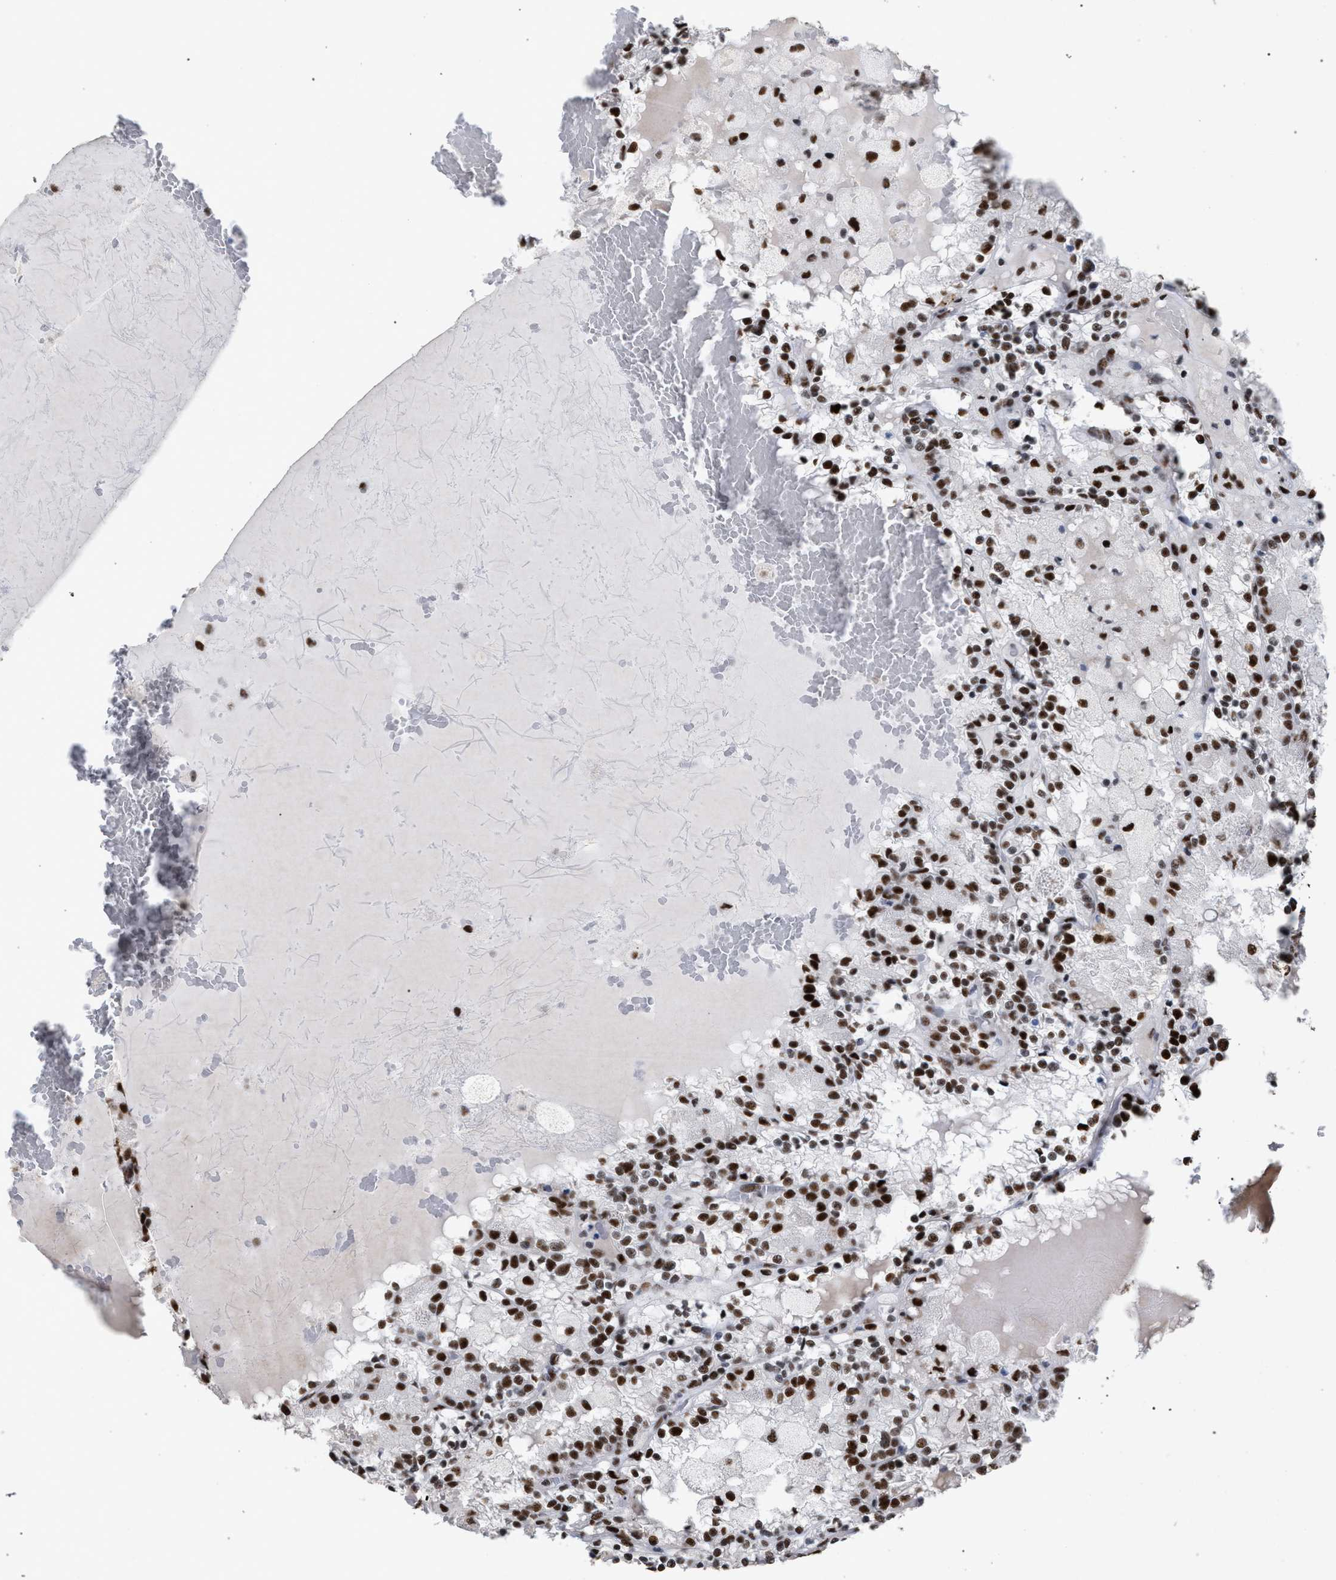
{"staining": {"intensity": "strong", "quantity": ">75%", "location": "nuclear"}, "tissue": "renal cancer", "cell_type": "Tumor cells", "image_type": "cancer", "snomed": [{"axis": "morphology", "description": "Adenocarcinoma, NOS"}, {"axis": "topography", "description": "Kidney"}], "caption": "Protein staining of renal adenocarcinoma tissue displays strong nuclear staining in about >75% of tumor cells. Using DAB (brown) and hematoxylin (blue) stains, captured at high magnification using brightfield microscopy.", "gene": "TP53BP1", "patient": {"sex": "female", "age": 56}}